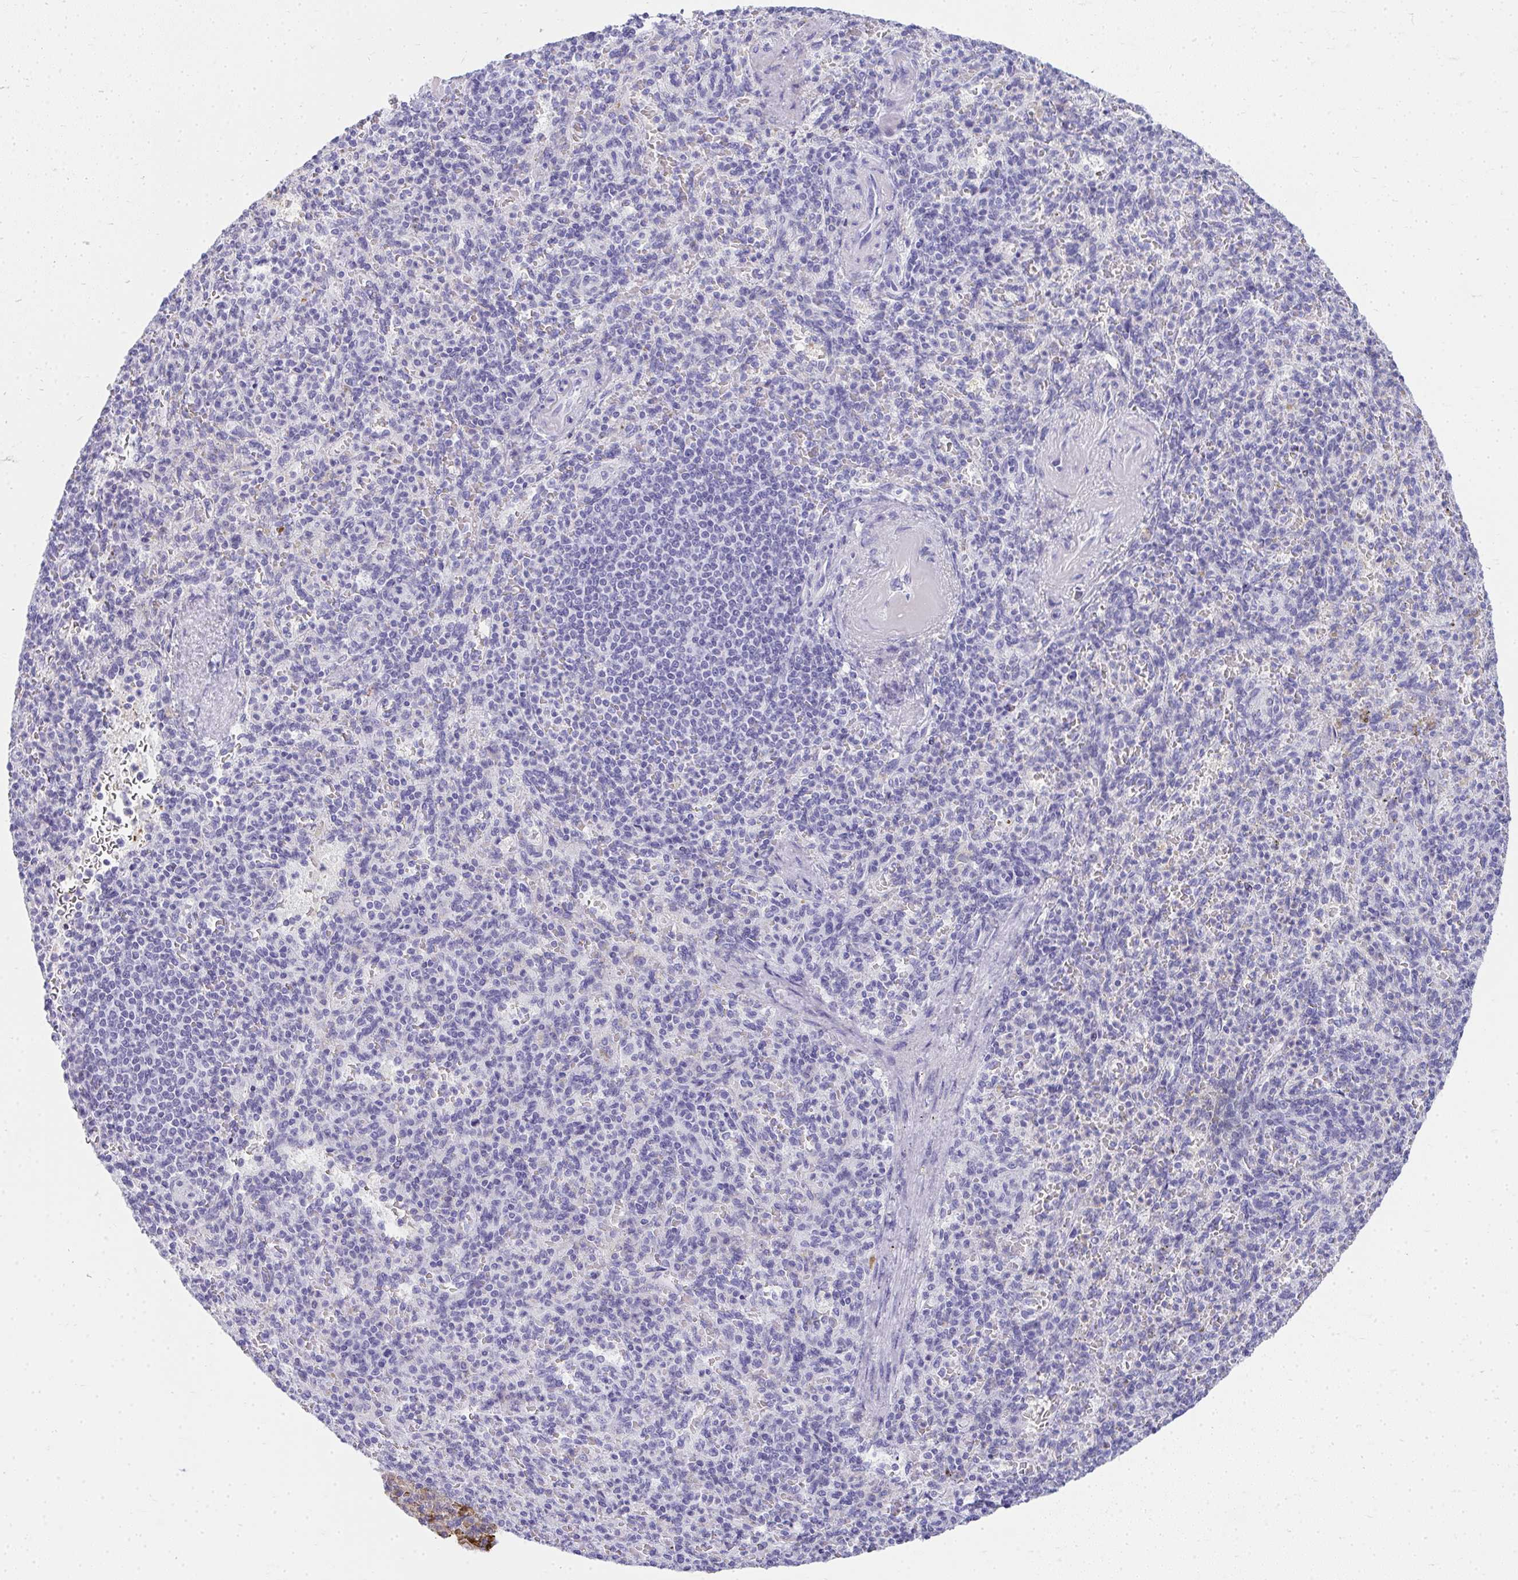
{"staining": {"intensity": "negative", "quantity": "none", "location": "none"}, "tissue": "spleen", "cell_type": "Cells in red pulp", "image_type": "normal", "snomed": [{"axis": "morphology", "description": "Normal tissue, NOS"}, {"axis": "topography", "description": "Spleen"}], "caption": "This is an immunohistochemistry (IHC) micrograph of normal human spleen. There is no expression in cells in red pulp.", "gene": "ZSWIM3", "patient": {"sex": "female", "age": 74}}